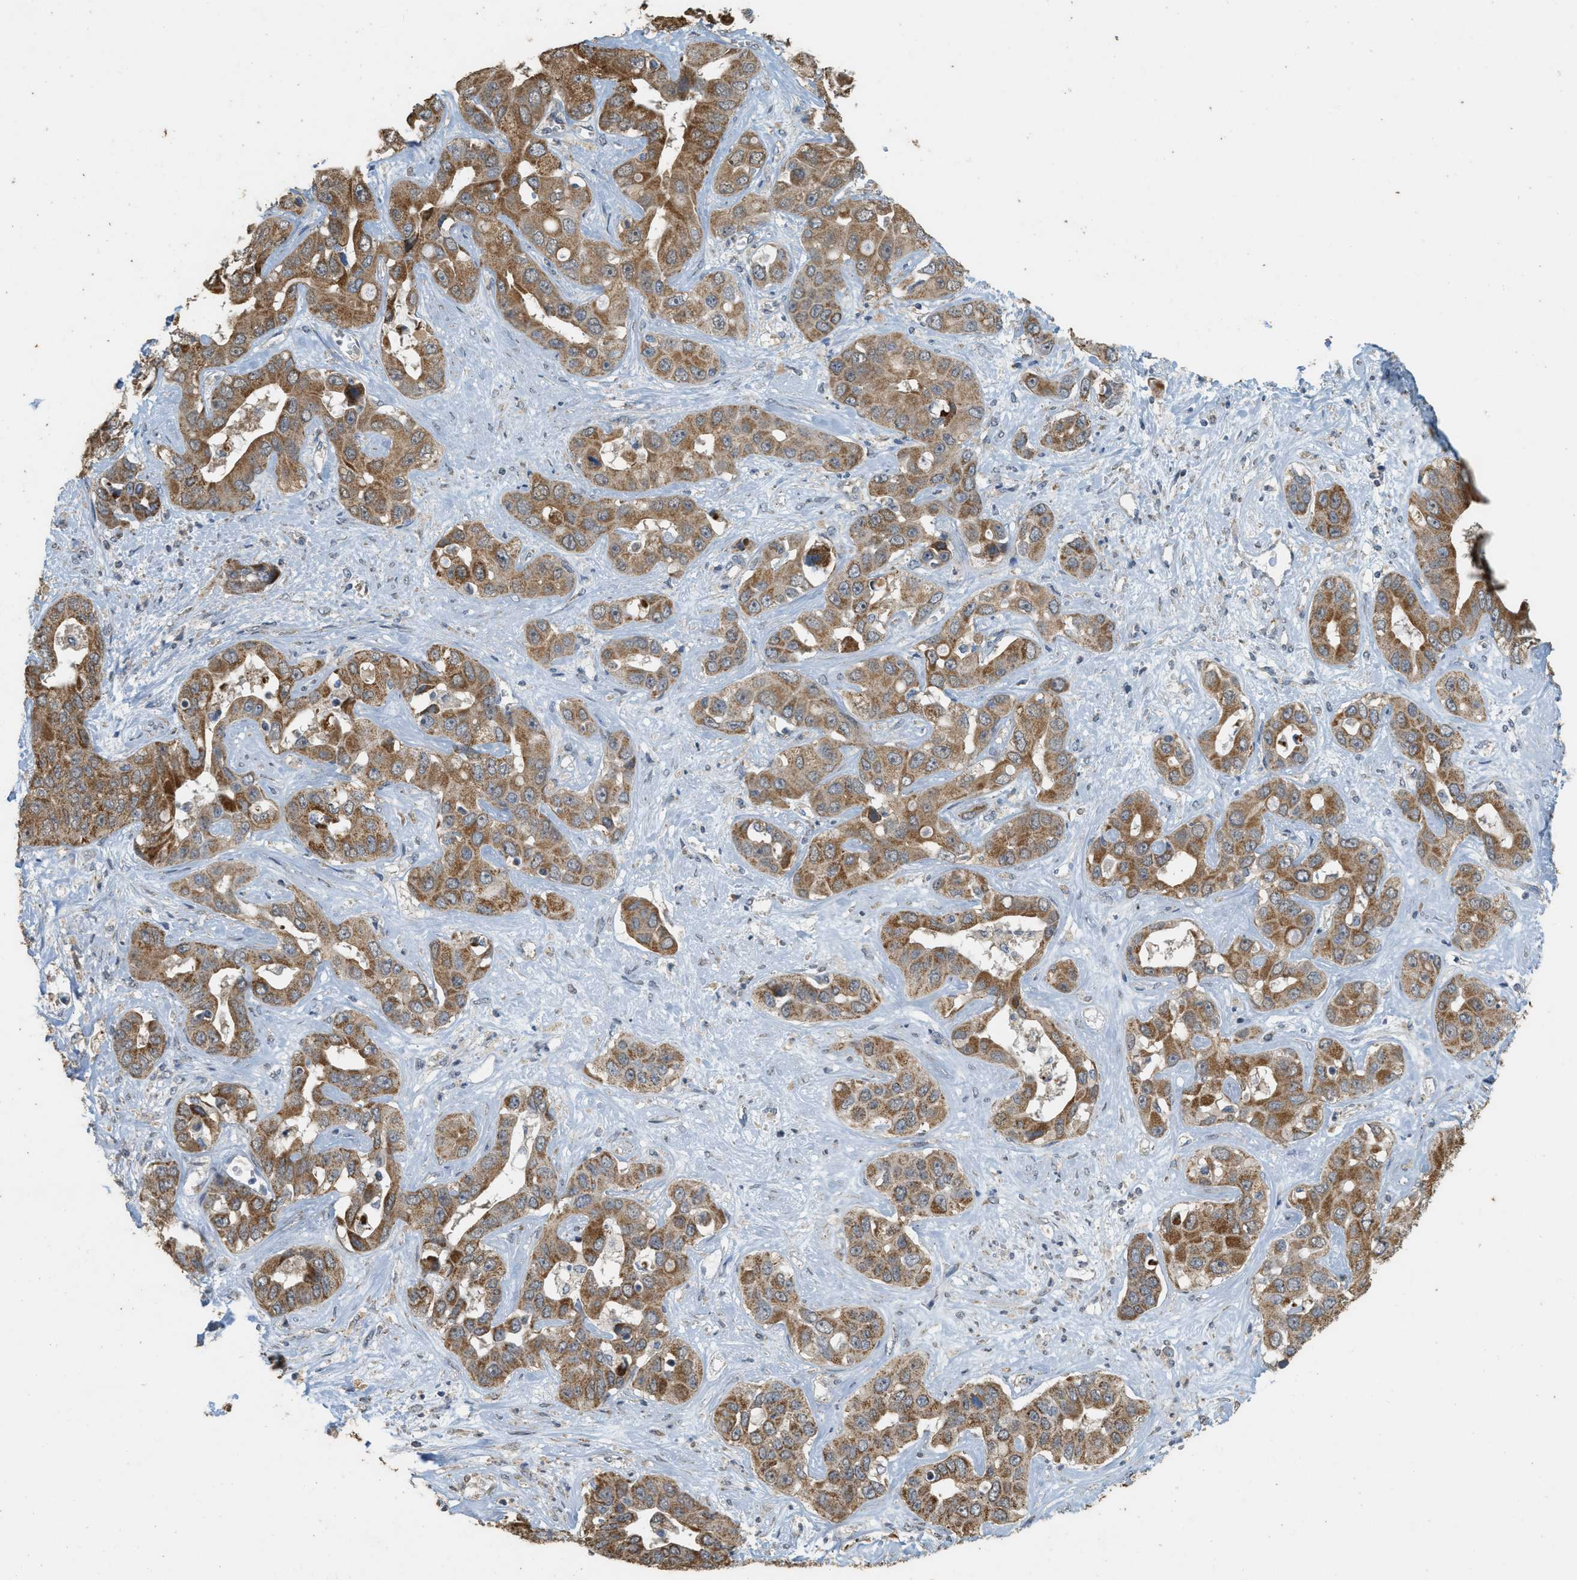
{"staining": {"intensity": "moderate", "quantity": ">75%", "location": "cytoplasmic/membranous"}, "tissue": "liver cancer", "cell_type": "Tumor cells", "image_type": "cancer", "snomed": [{"axis": "morphology", "description": "Cholangiocarcinoma"}, {"axis": "topography", "description": "Liver"}], "caption": "Tumor cells display moderate cytoplasmic/membranous staining in approximately >75% of cells in liver cancer (cholangiocarcinoma).", "gene": "KCNA4", "patient": {"sex": "female", "age": 52}}